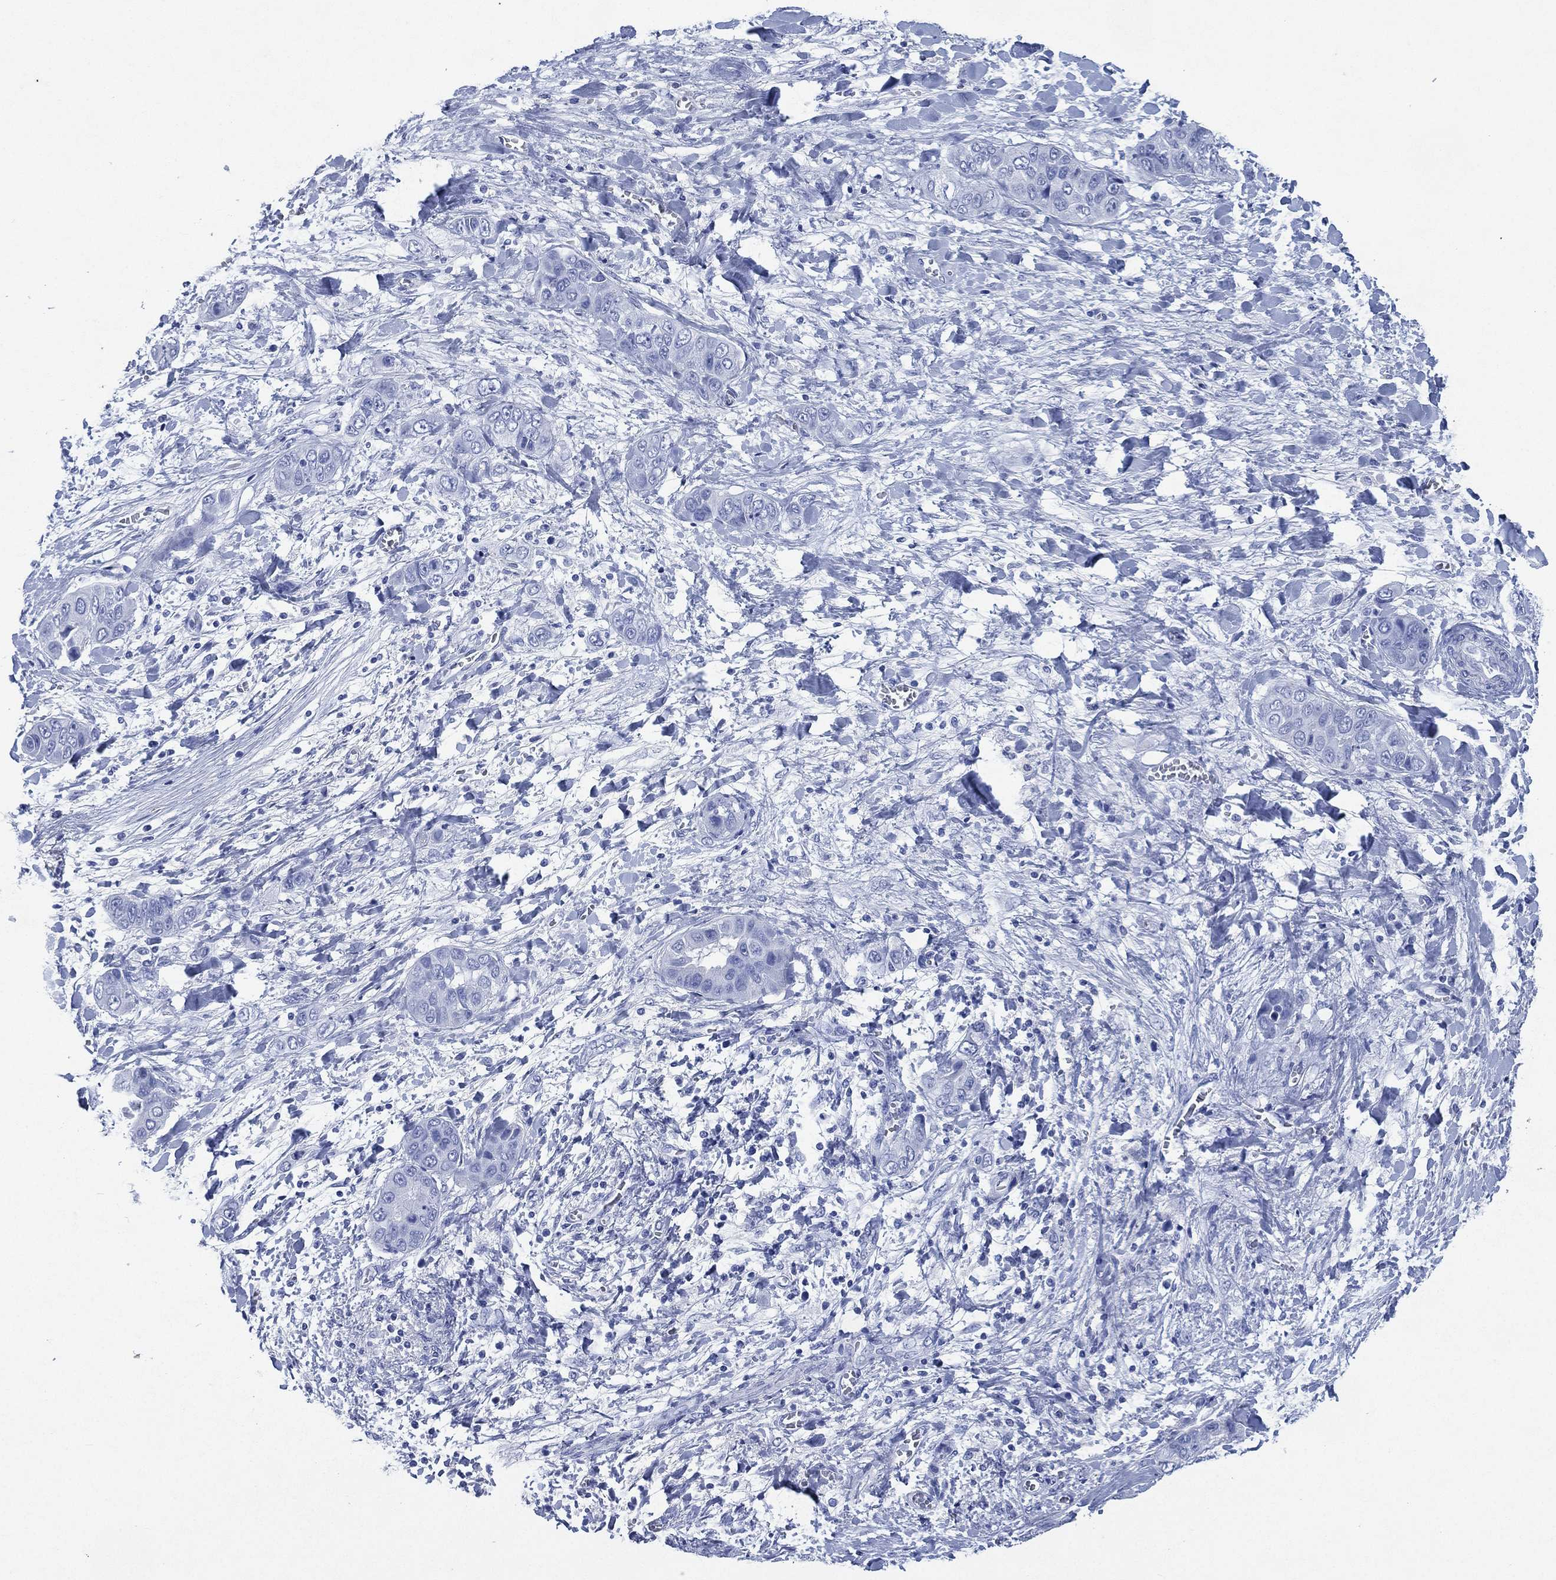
{"staining": {"intensity": "negative", "quantity": "none", "location": "none"}, "tissue": "liver cancer", "cell_type": "Tumor cells", "image_type": "cancer", "snomed": [{"axis": "morphology", "description": "Cholangiocarcinoma"}, {"axis": "topography", "description": "Liver"}], "caption": "A photomicrograph of liver cholangiocarcinoma stained for a protein shows no brown staining in tumor cells.", "gene": "SIGLECL1", "patient": {"sex": "female", "age": 52}}